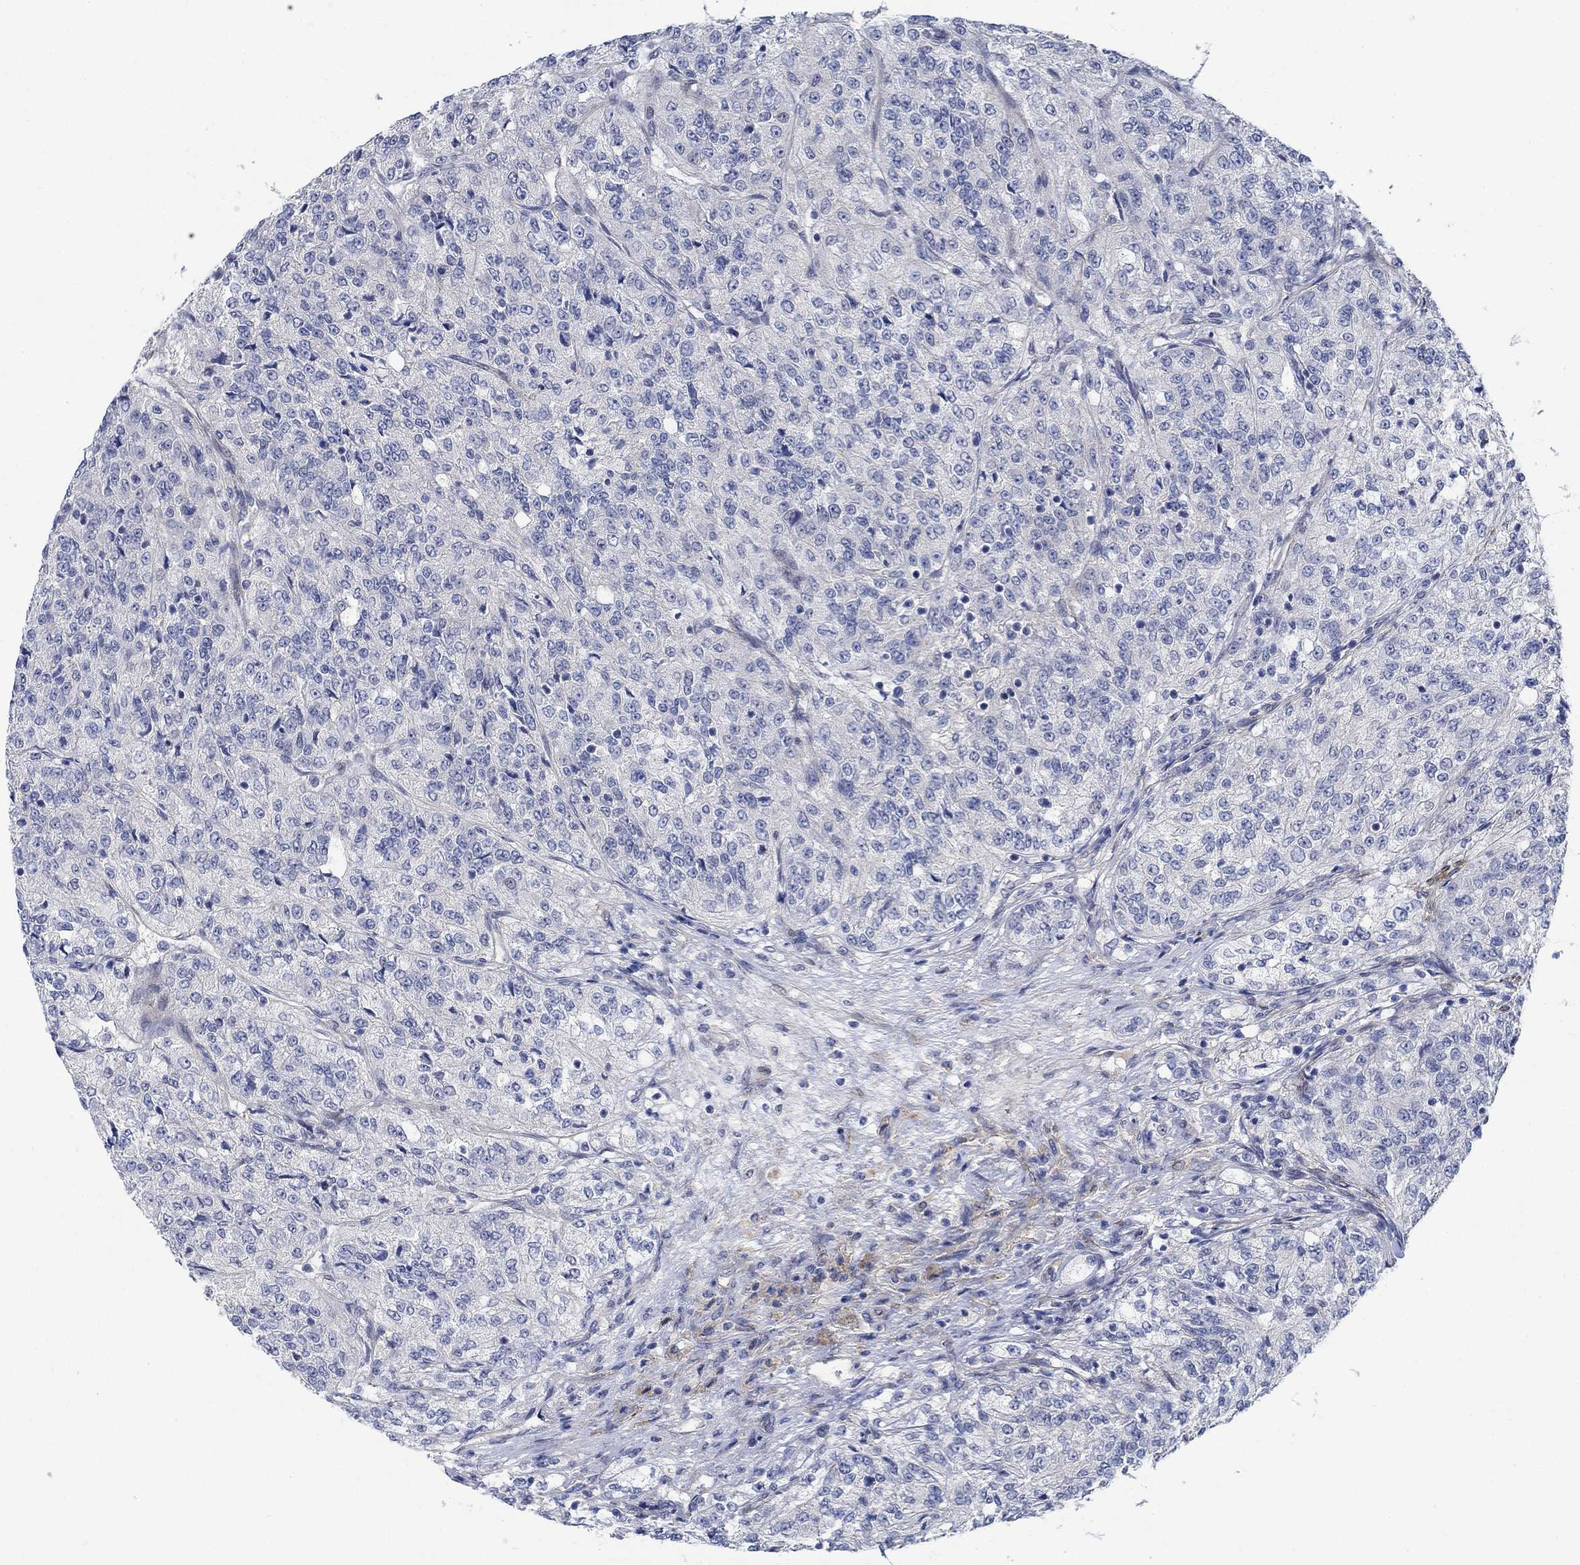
{"staining": {"intensity": "negative", "quantity": "none", "location": "none"}, "tissue": "renal cancer", "cell_type": "Tumor cells", "image_type": "cancer", "snomed": [{"axis": "morphology", "description": "Adenocarcinoma, NOS"}, {"axis": "topography", "description": "Kidney"}], "caption": "Immunohistochemistry micrograph of human renal adenocarcinoma stained for a protein (brown), which shows no positivity in tumor cells.", "gene": "KCNH8", "patient": {"sex": "female", "age": 63}}